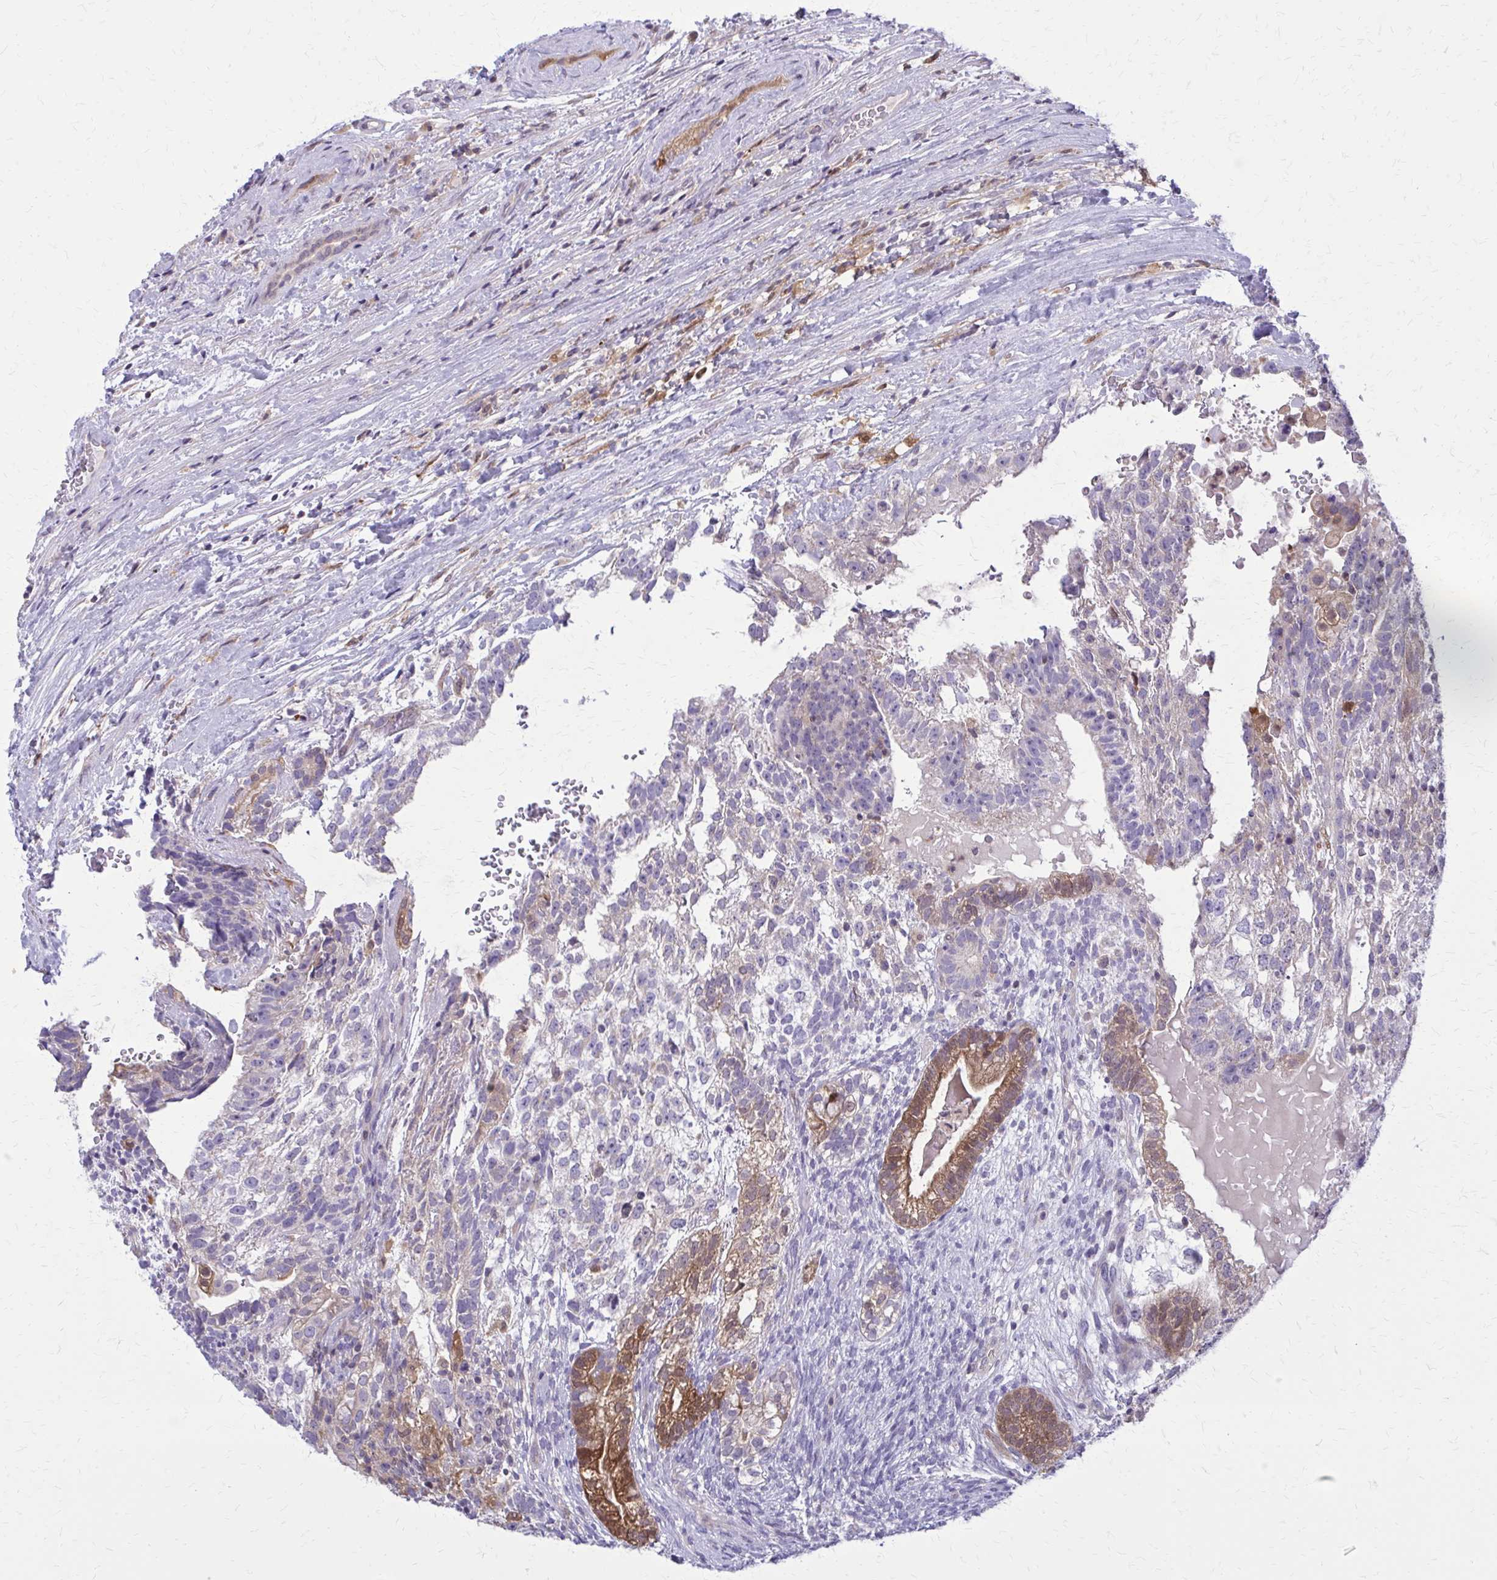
{"staining": {"intensity": "moderate", "quantity": "<25%", "location": "cytoplasmic/membranous"}, "tissue": "testis cancer", "cell_type": "Tumor cells", "image_type": "cancer", "snomed": [{"axis": "morphology", "description": "Seminoma, NOS"}, {"axis": "morphology", "description": "Carcinoma, Embryonal, NOS"}, {"axis": "topography", "description": "Testis"}], "caption": "Protein staining by IHC displays moderate cytoplasmic/membranous staining in about <25% of tumor cells in seminoma (testis). (Brightfield microscopy of DAB IHC at high magnification).", "gene": "DBI", "patient": {"sex": "male", "age": 41}}